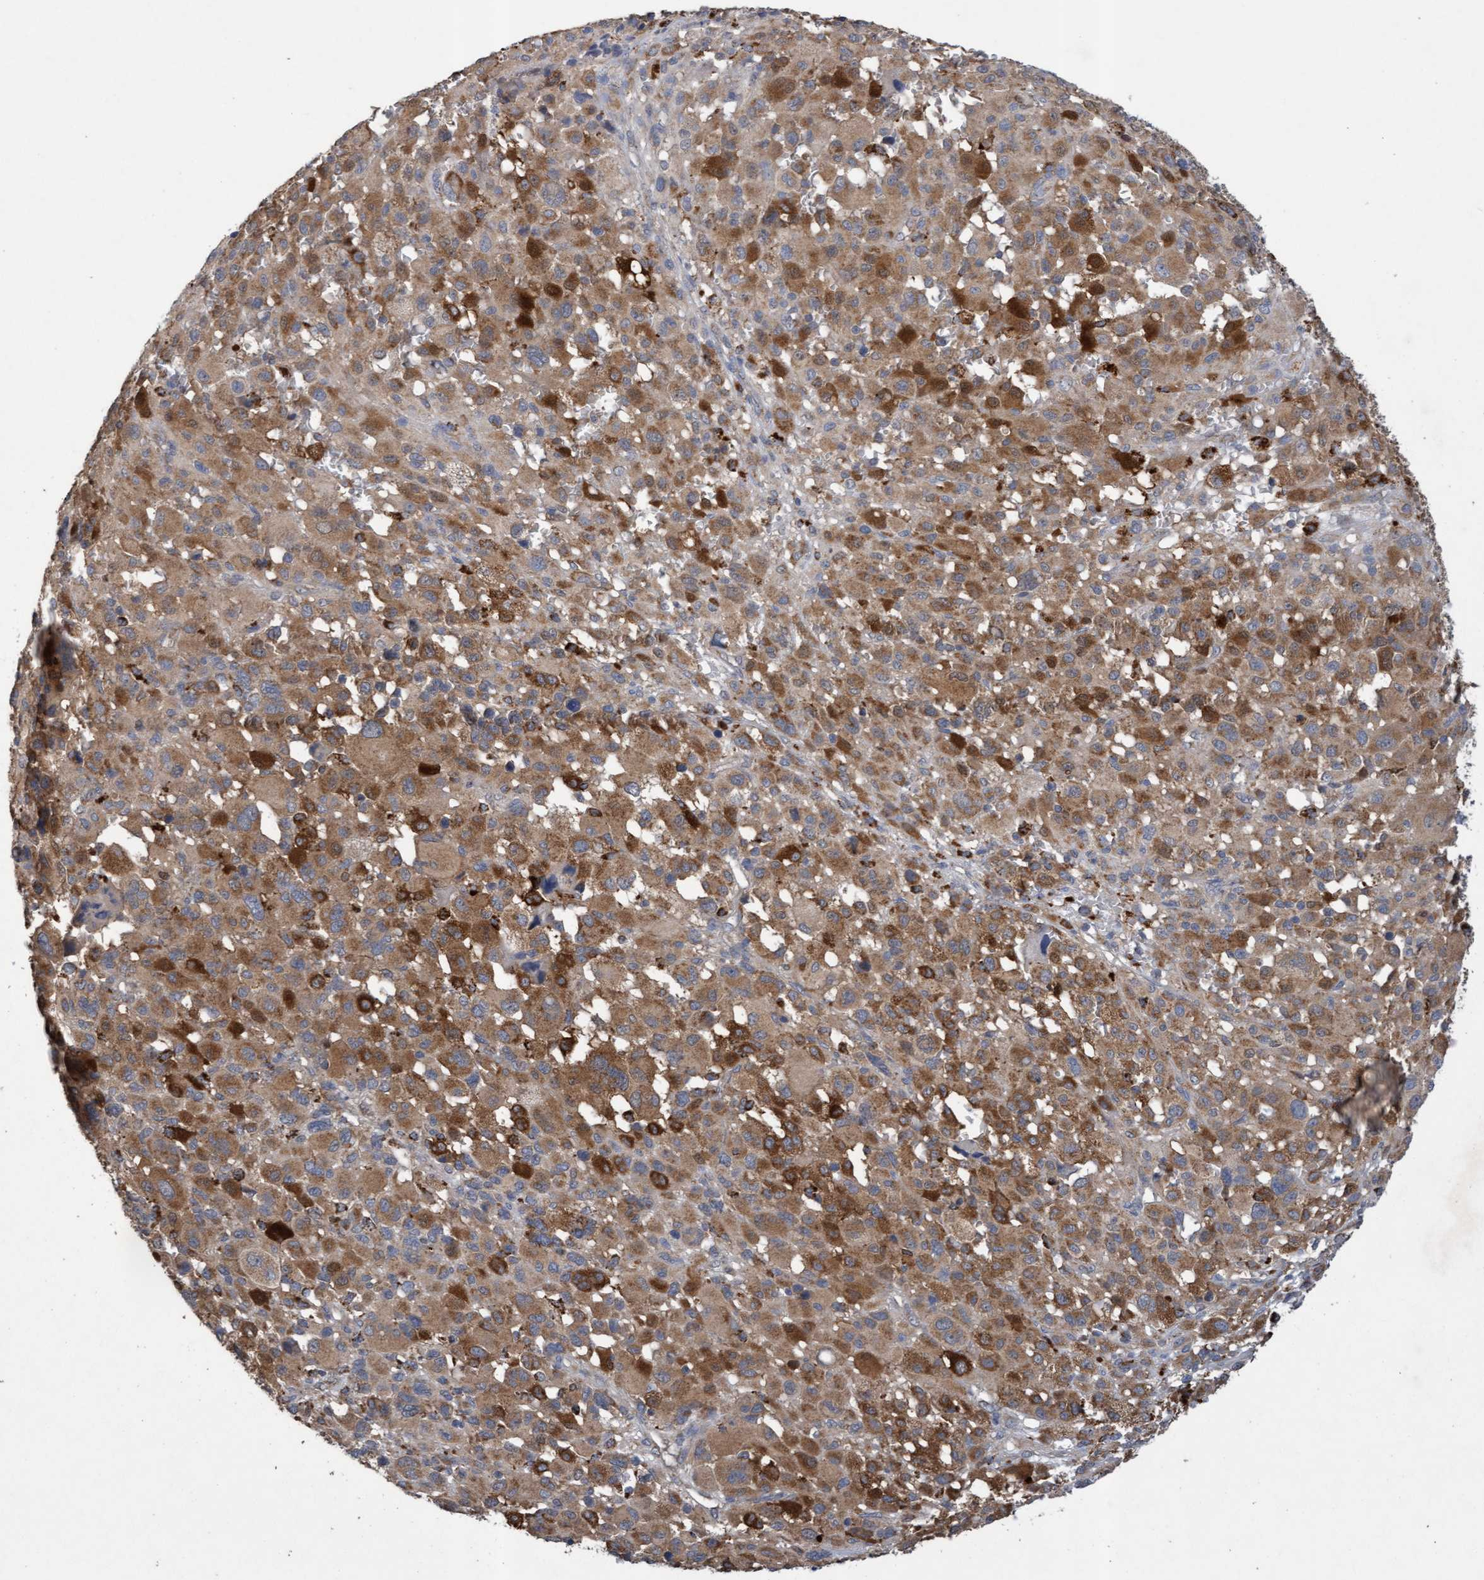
{"staining": {"intensity": "moderate", "quantity": ">75%", "location": "cytoplasmic/membranous"}, "tissue": "melanoma", "cell_type": "Tumor cells", "image_type": "cancer", "snomed": [{"axis": "morphology", "description": "Malignant melanoma, Metastatic site"}, {"axis": "topography", "description": "Skin"}], "caption": "This is an image of IHC staining of melanoma, which shows moderate positivity in the cytoplasmic/membranous of tumor cells.", "gene": "ATPAF2", "patient": {"sex": "female", "age": 74}}